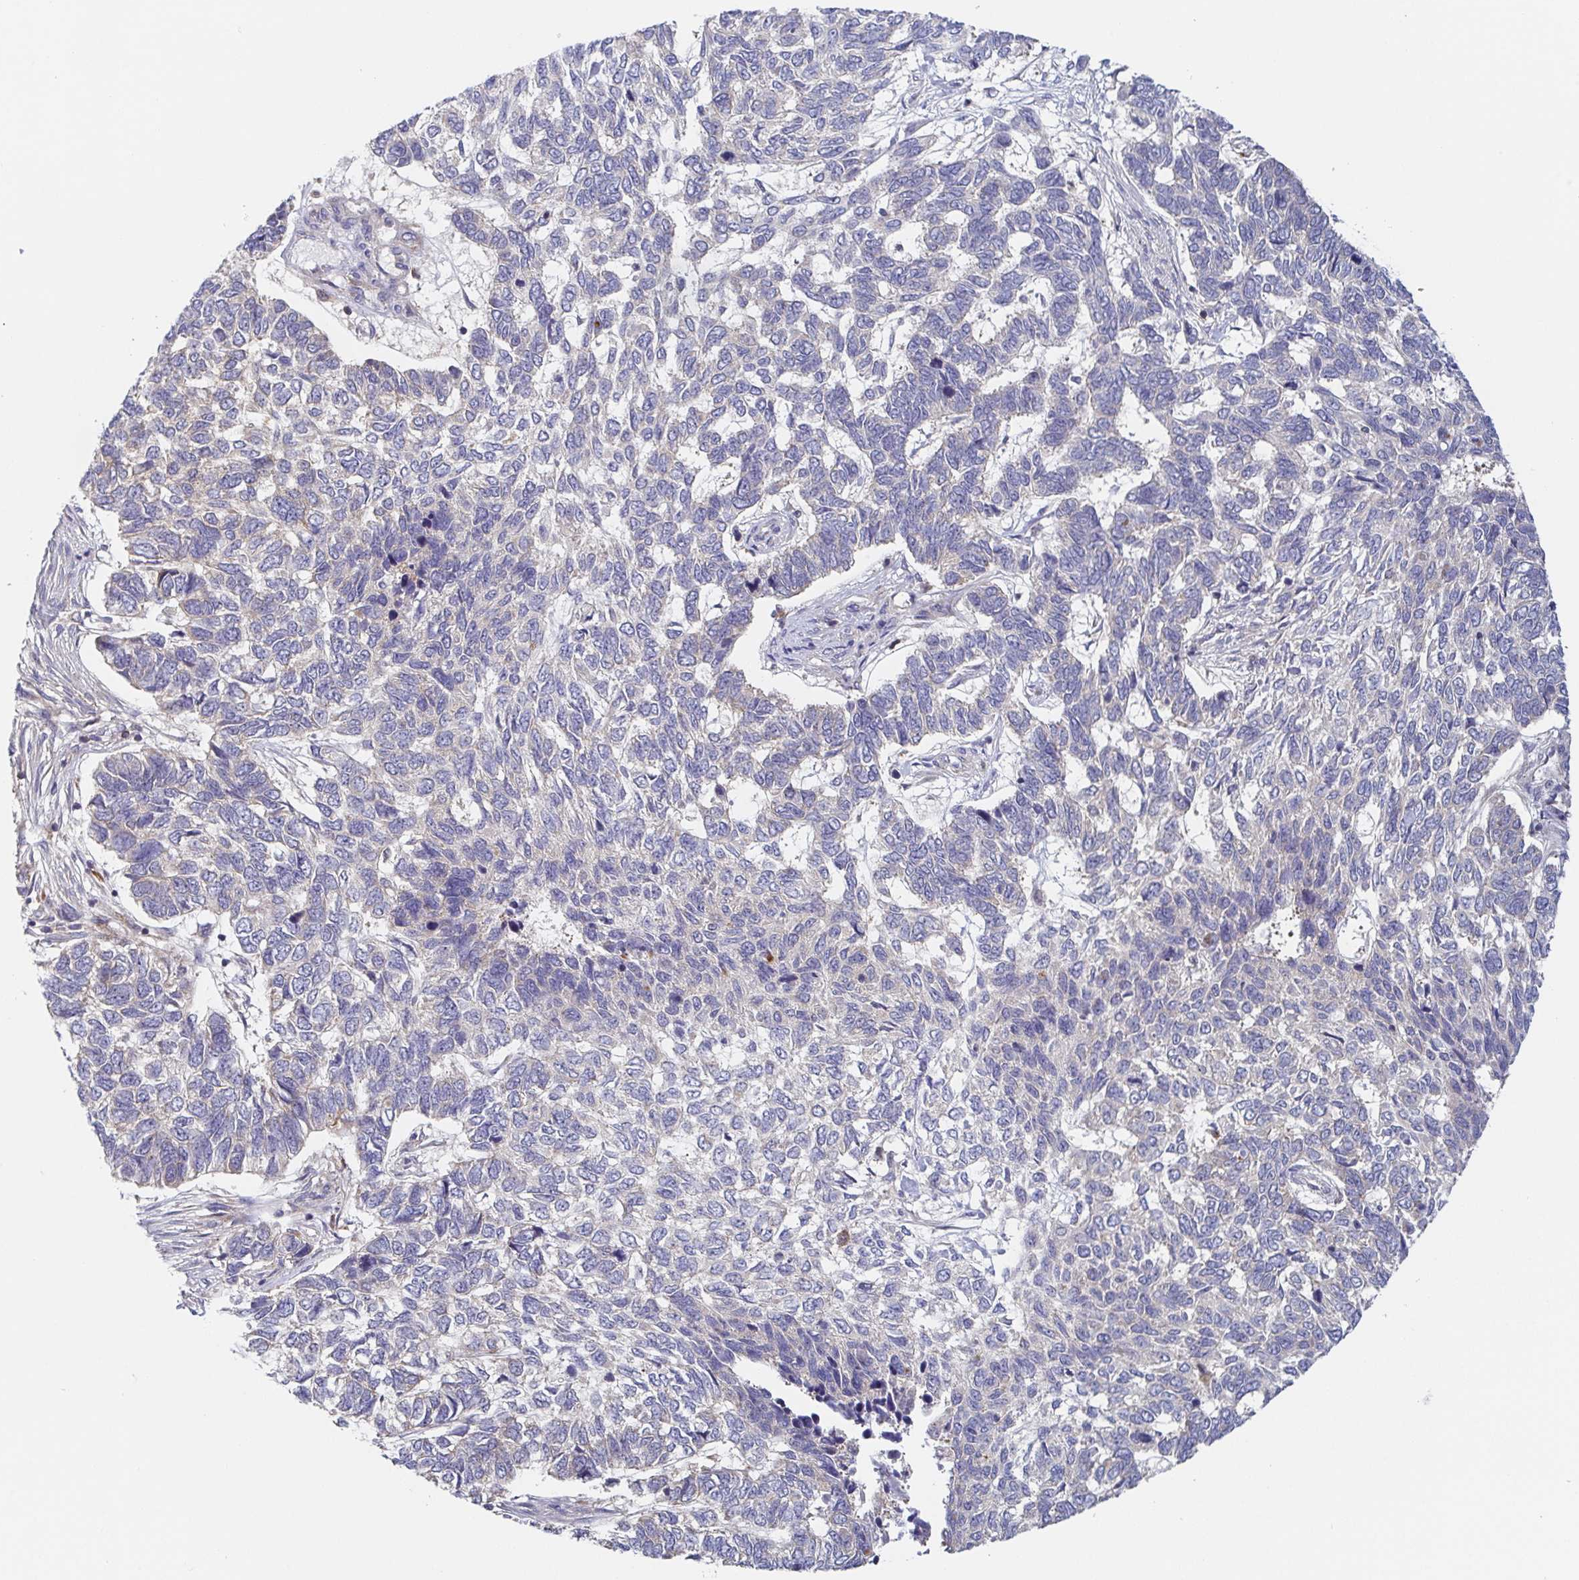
{"staining": {"intensity": "negative", "quantity": "none", "location": "none"}, "tissue": "skin cancer", "cell_type": "Tumor cells", "image_type": "cancer", "snomed": [{"axis": "morphology", "description": "Basal cell carcinoma"}, {"axis": "topography", "description": "Skin"}], "caption": "Protein analysis of skin cancer (basal cell carcinoma) displays no significant positivity in tumor cells.", "gene": "TUFT1", "patient": {"sex": "female", "age": 65}}